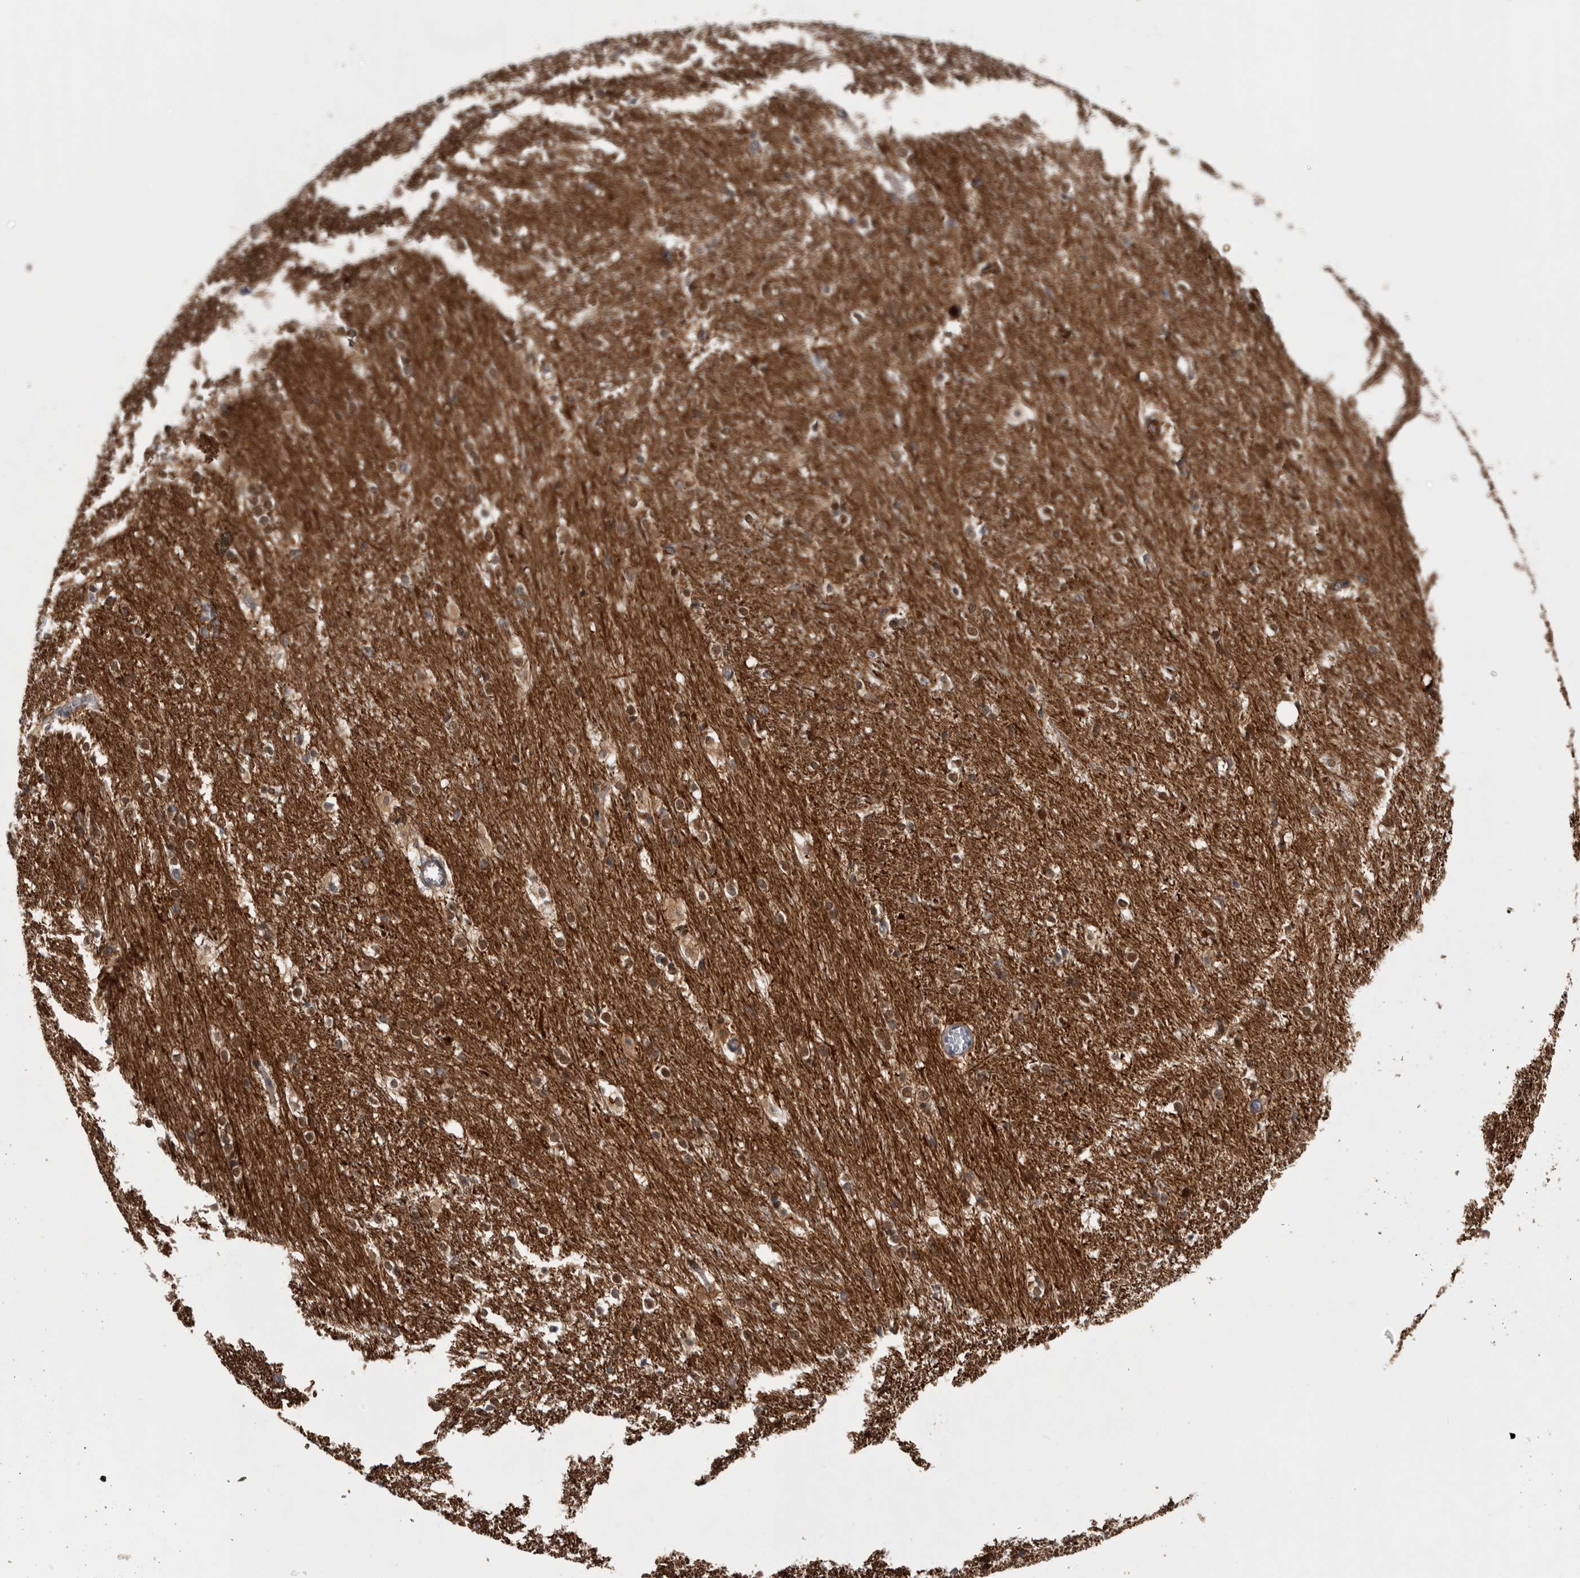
{"staining": {"intensity": "moderate", "quantity": "25%-75%", "location": "cytoplasmic/membranous,nuclear"}, "tissue": "caudate", "cell_type": "Glial cells", "image_type": "normal", "snomed": [{"axis": "morphology", "description": "Normal tissue, NOS"}, {"axis": "topography", "description": "Lateral ventricle wall"}], "caption": "This micrograph reveals immunohistochemistry (IHC) staining of benign human caudate, with medium moderate cytoplasmic/membranous,nuclear expression in about 25%-75% of glial cells.", "gene": "ACOT7", "patient": {"sex": "female", "age": 19}}